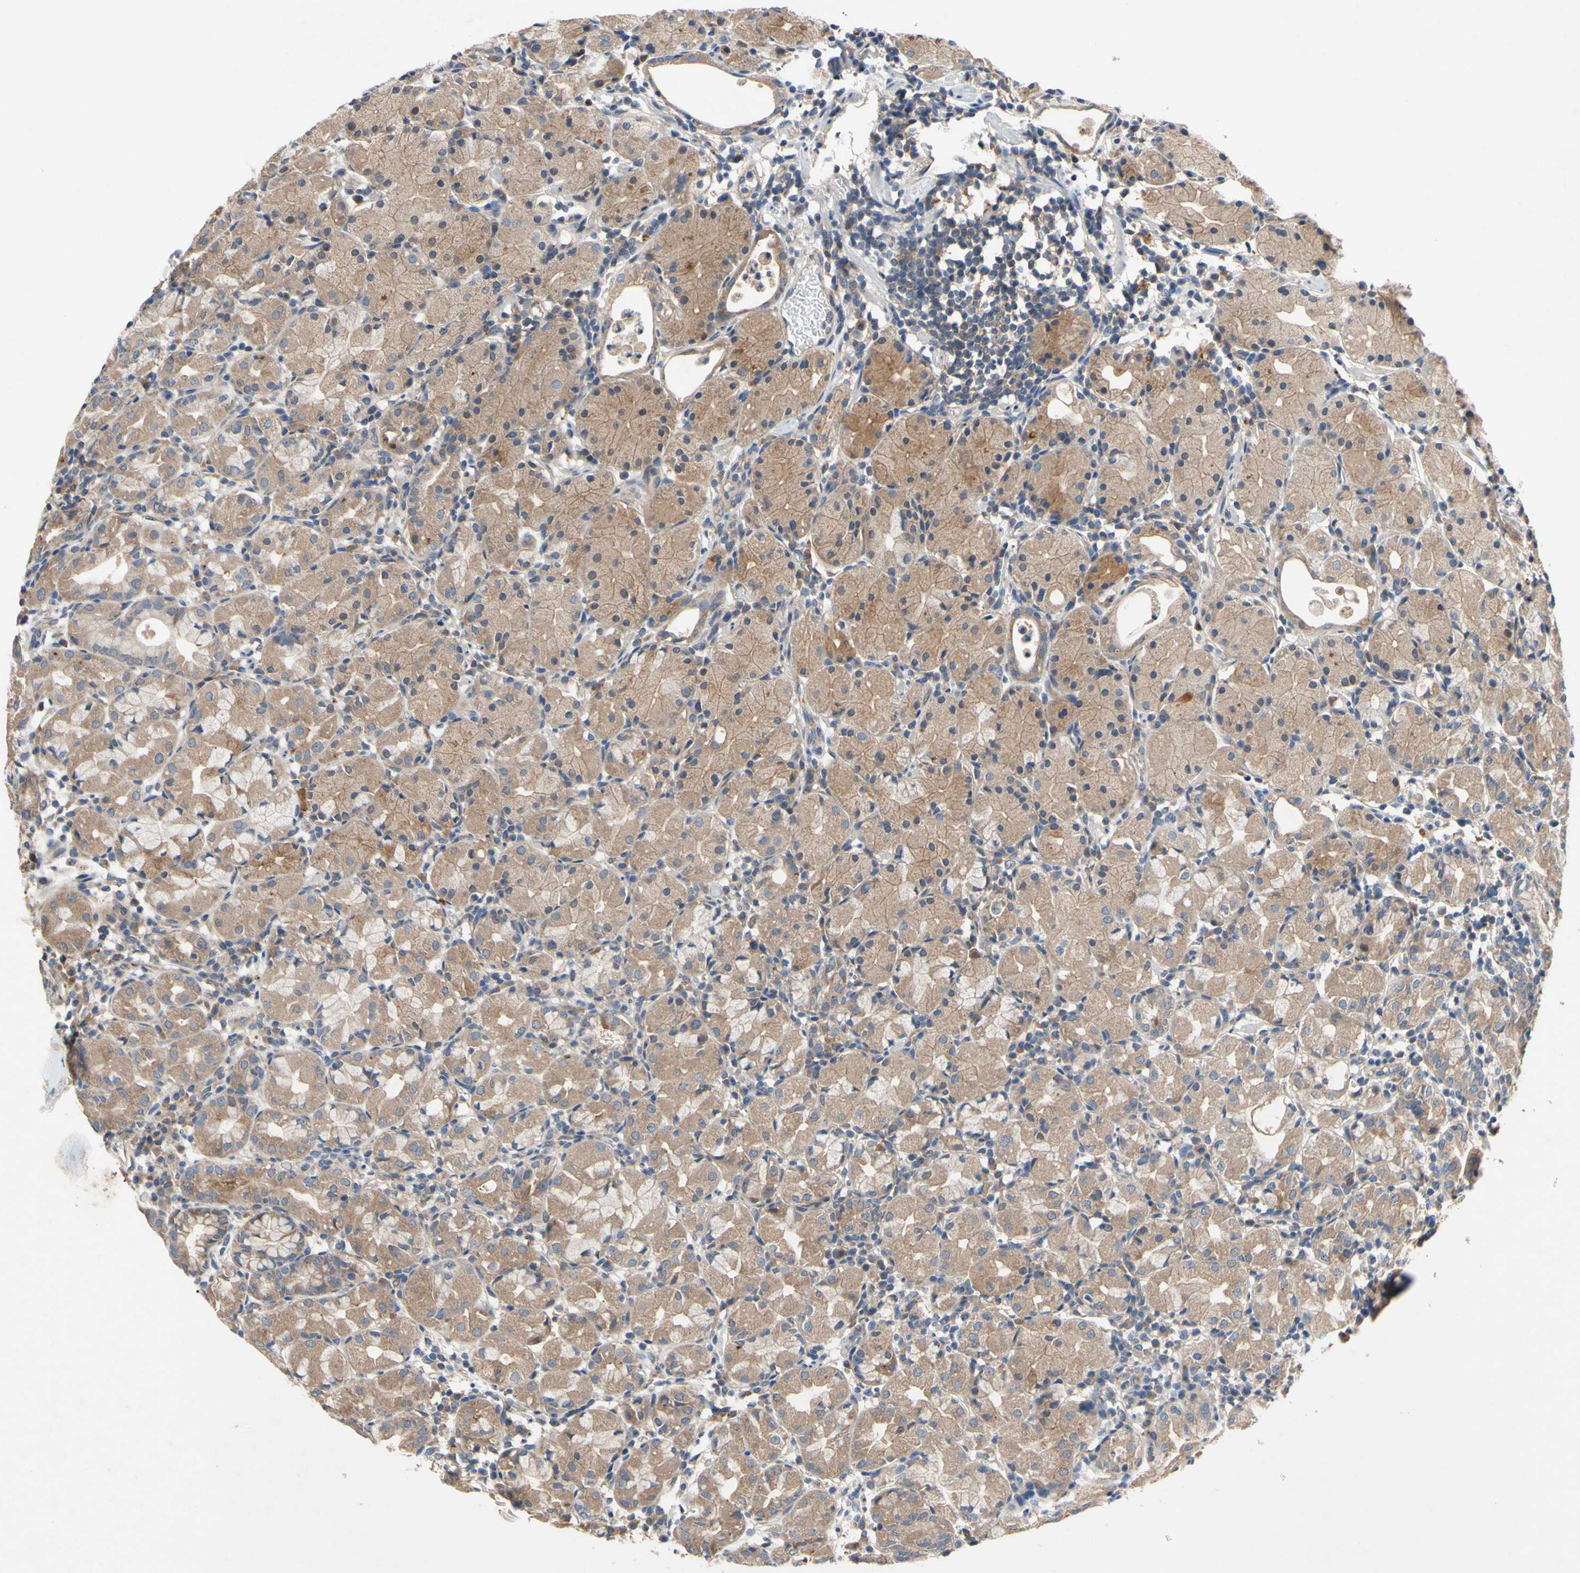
{"staining": {"intensity": "moderate", "quantity": ">75%", "location": "cytoplasmic/membranous"}, "tissue": "stomach", "cell_type": "Glandular cells", "image_type": "normal", "snomed": [{"axis": "morphology", "description": "Normal tissue, NOS"}, {"axis": "topography", "description": "Stomach"}, {"axis": "topography", "description": "Stomach, lower"}], "caption": "IHC of normal stomach exhibits medium levels of moderate cytoplasmic/membranous staining in about >75% of glandular cells. Using DAB (3,3'-diaminobenzidine) (brown) and hematoxylin (blue) stains, captured at high magnification using brightfield microscopy.", "gene": "HILPDA", "patient": {"sex": "female", "age": 75}}